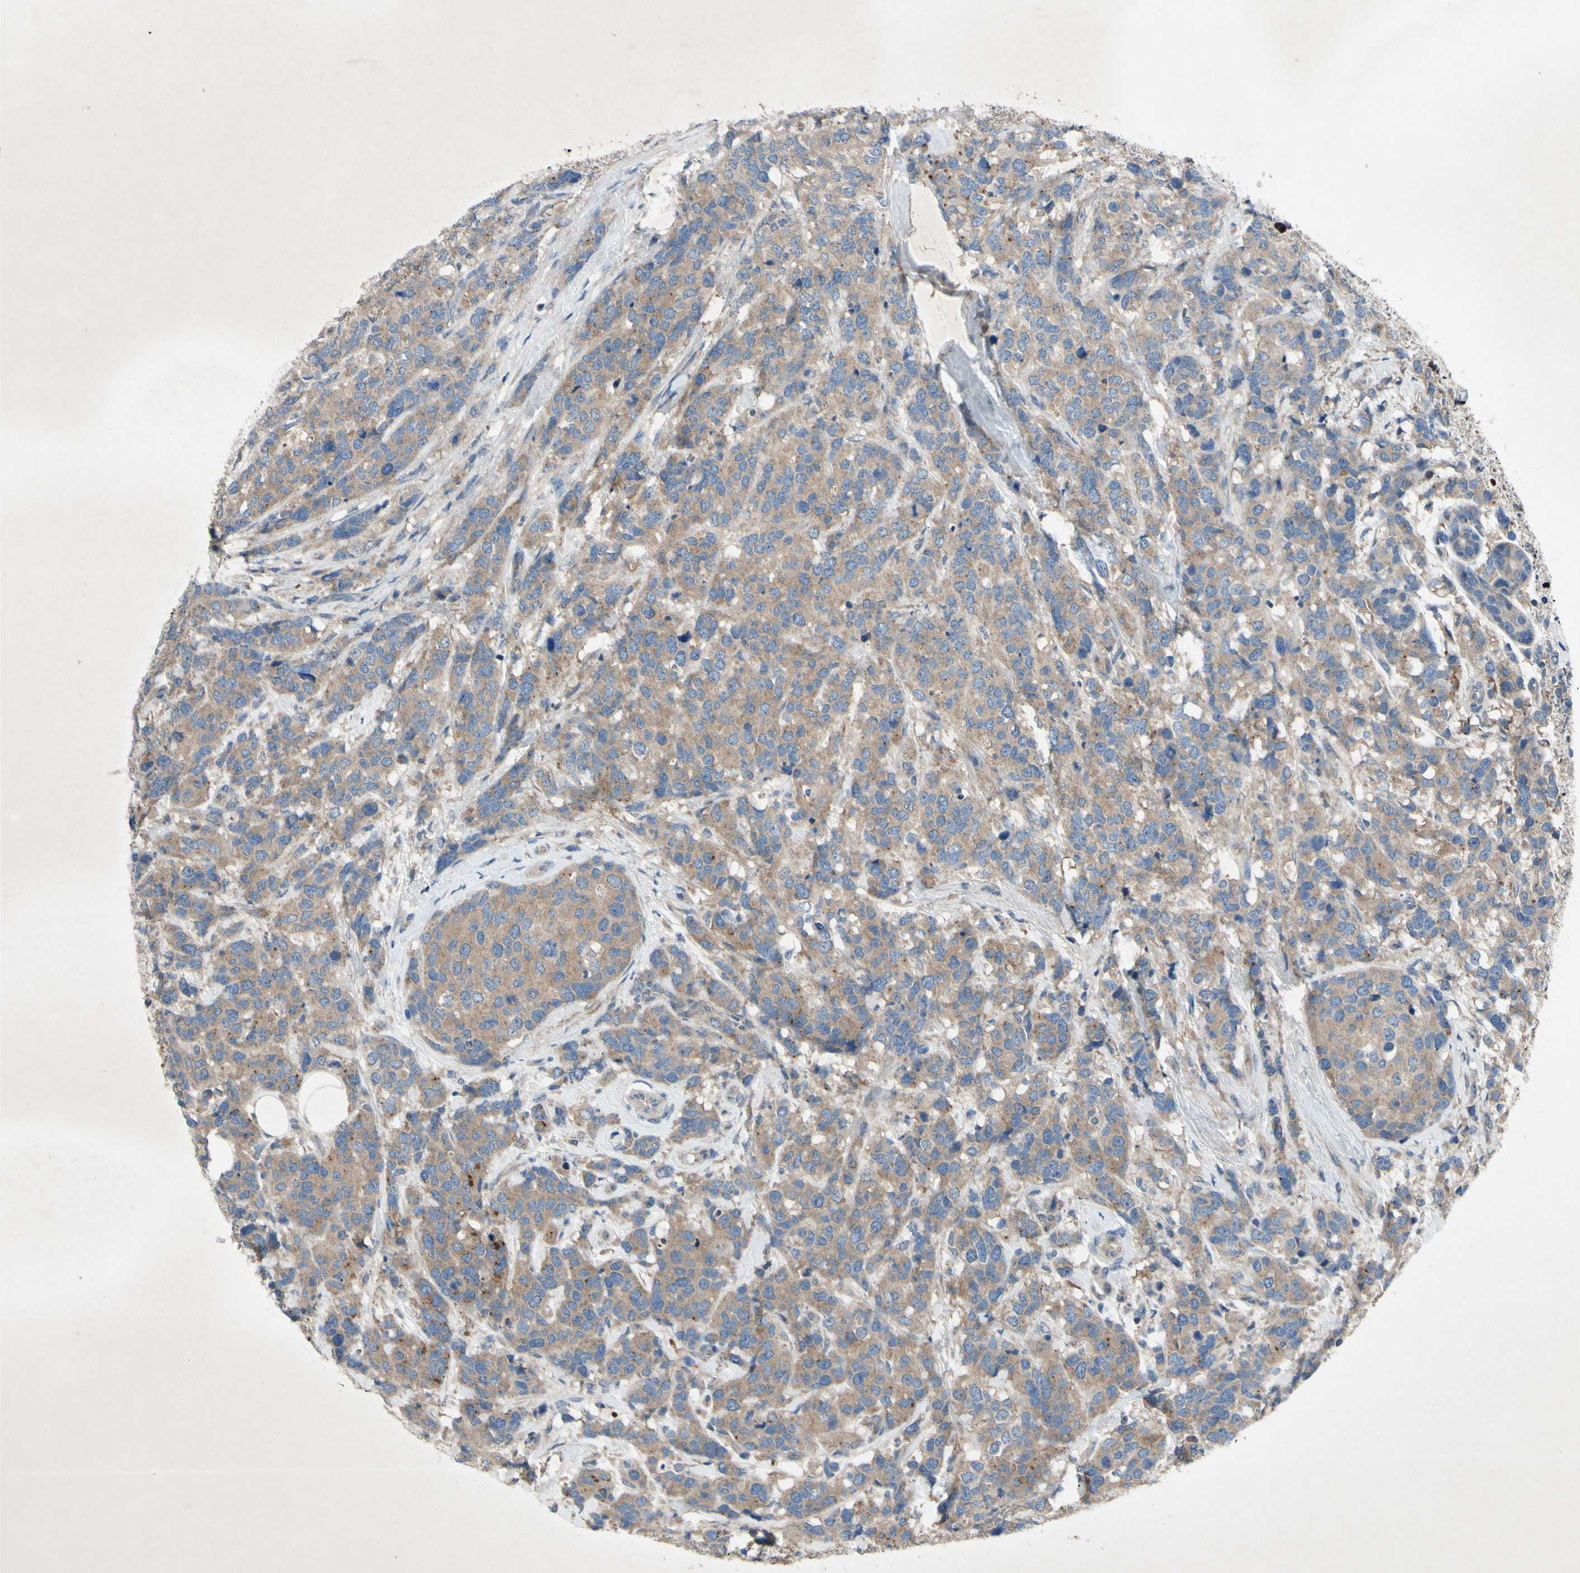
{"staining": {"intensity": "moderate", "quantity": ">75%", "location": "cytoplasmic/membranous"}, "tissue": "breast cancer", "cell_type": "Tumor cells", "image_type": "cancer", "snomed": [{"axis": "morphology", "description": "Lobular carcinoma"}, {"axis": "topography", "description": "Breast"}], "caption": "Tumor cells exhibit moderate cytoplasmic/membranous expression in approximately >75% of cells in breast cancer (lobular carcinoma). (Stains: DAB in brown, nuclei in blue, Microscopy: brightfield microscopy at high magnification).", "gene": "HILPDA", "patient": {"sex": "female", "age": 59}}